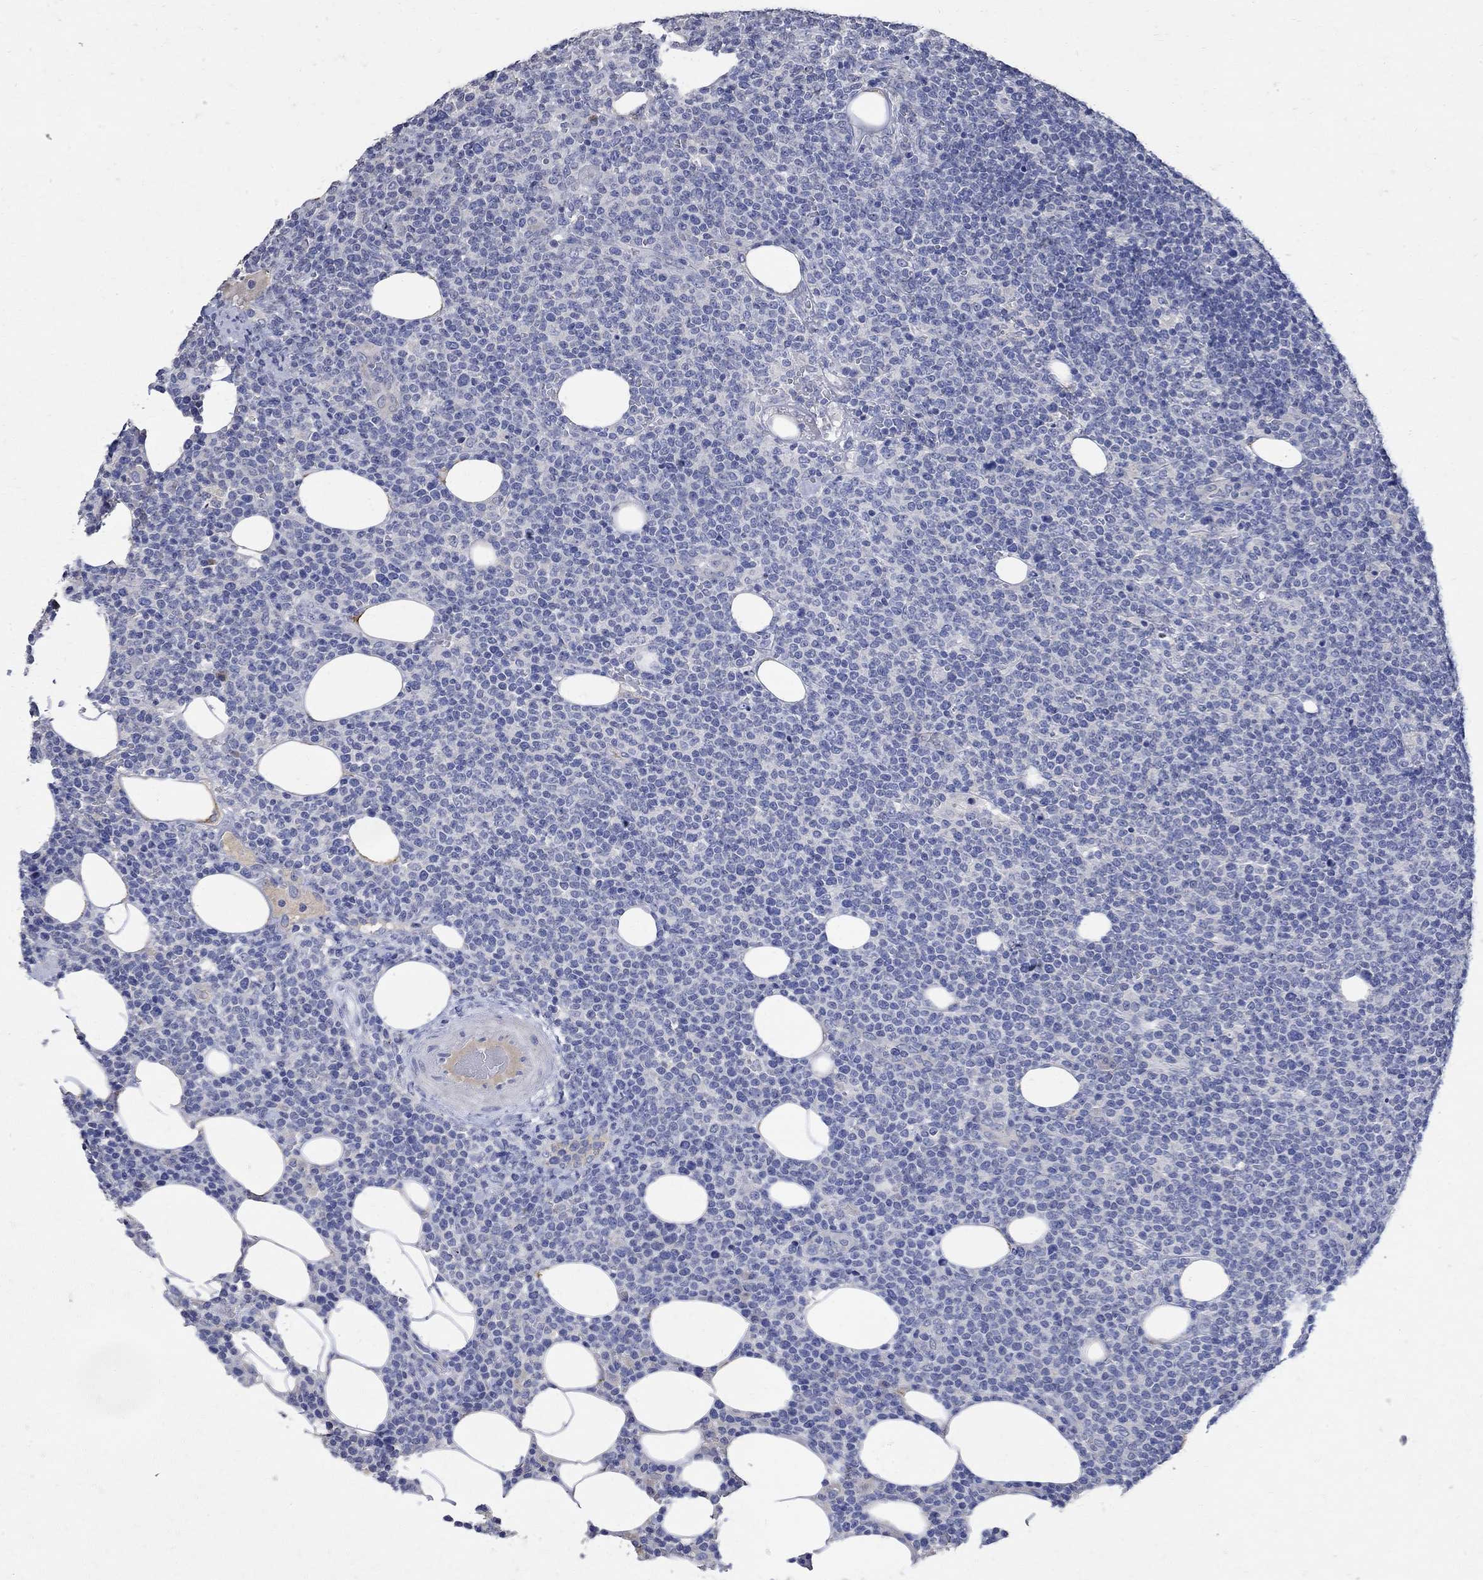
{"staining": {"intensity": "negative", "quantity": "none", "location": "none"}, "tissue": "lymphoma", "cell_type": "Tumor cells", "image_type": "cancer", "snomed": [{"axis": "morphology", "description": "Malignant lymphoma, non-Hodgkin's type, High grade"}, {"axis": "topography", "description": "Lymph node"}], "caption": "A photomicrograph of lymphoma stained for a protein demonstrates no brown staining in tumor cells. (DAB (3,3'-diaminobenzidine) IHC with hematoxylin counter stain).", "gene": "TMEM169", "patient": {"sex": "male", "age": 61}}